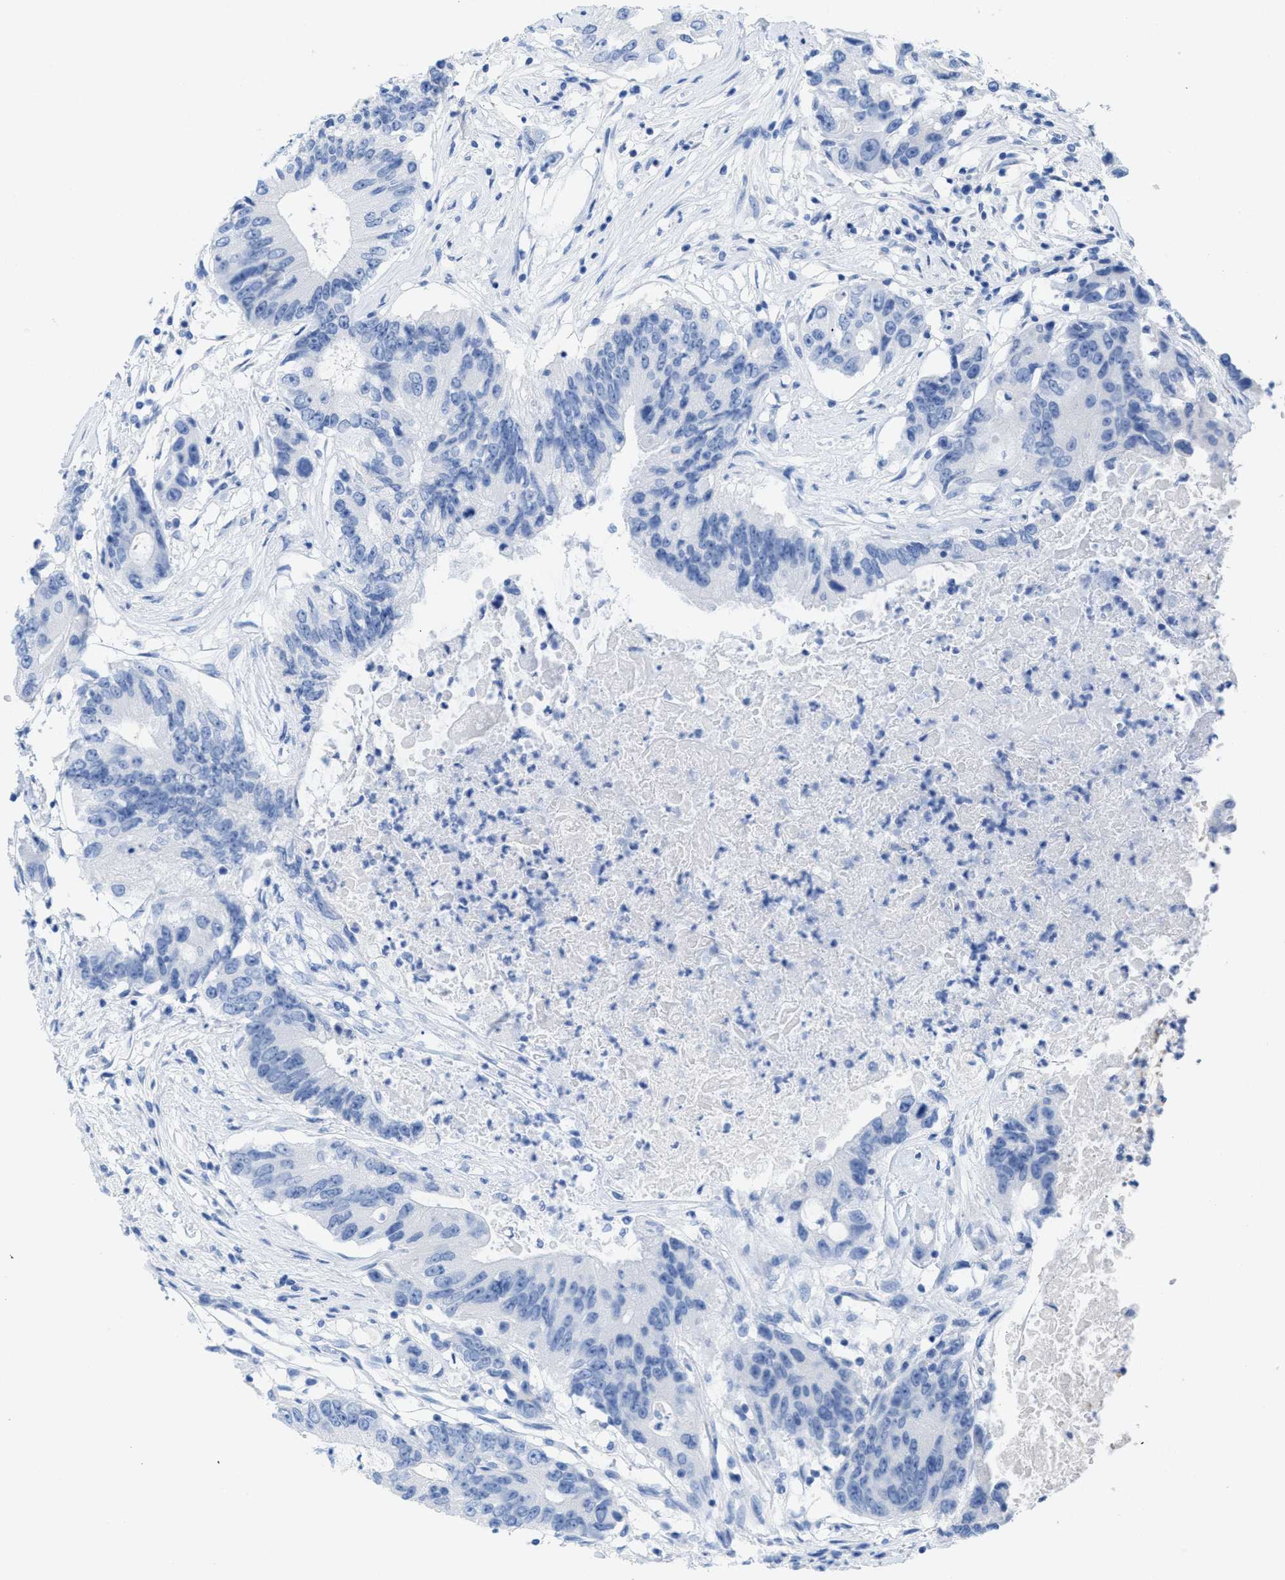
{"staining": {"intensity": "negative", "quantity": "none", "location": "none"}, "tissue": "colorectal cancer", "cell_type": "Tumor cells", "image_type": "cancer", "snomed": [{"axis": "morphology", "description": "Adenocarcinoma, NOS"}, {"axis": "topography", "description": "Colon"}], "caption": "A micrograph of colorectal cancer (adenocarcinoma) stained for a protein reveals no brown staining in tumor cells. The staining was performed using DAB to visualize the protein expression in brown, while the nuclei were stained in blue with hematoxylin (Magnification: 20x).", "gene": "ANKFN1", "patient": {"sex": "female", "age": 77}}